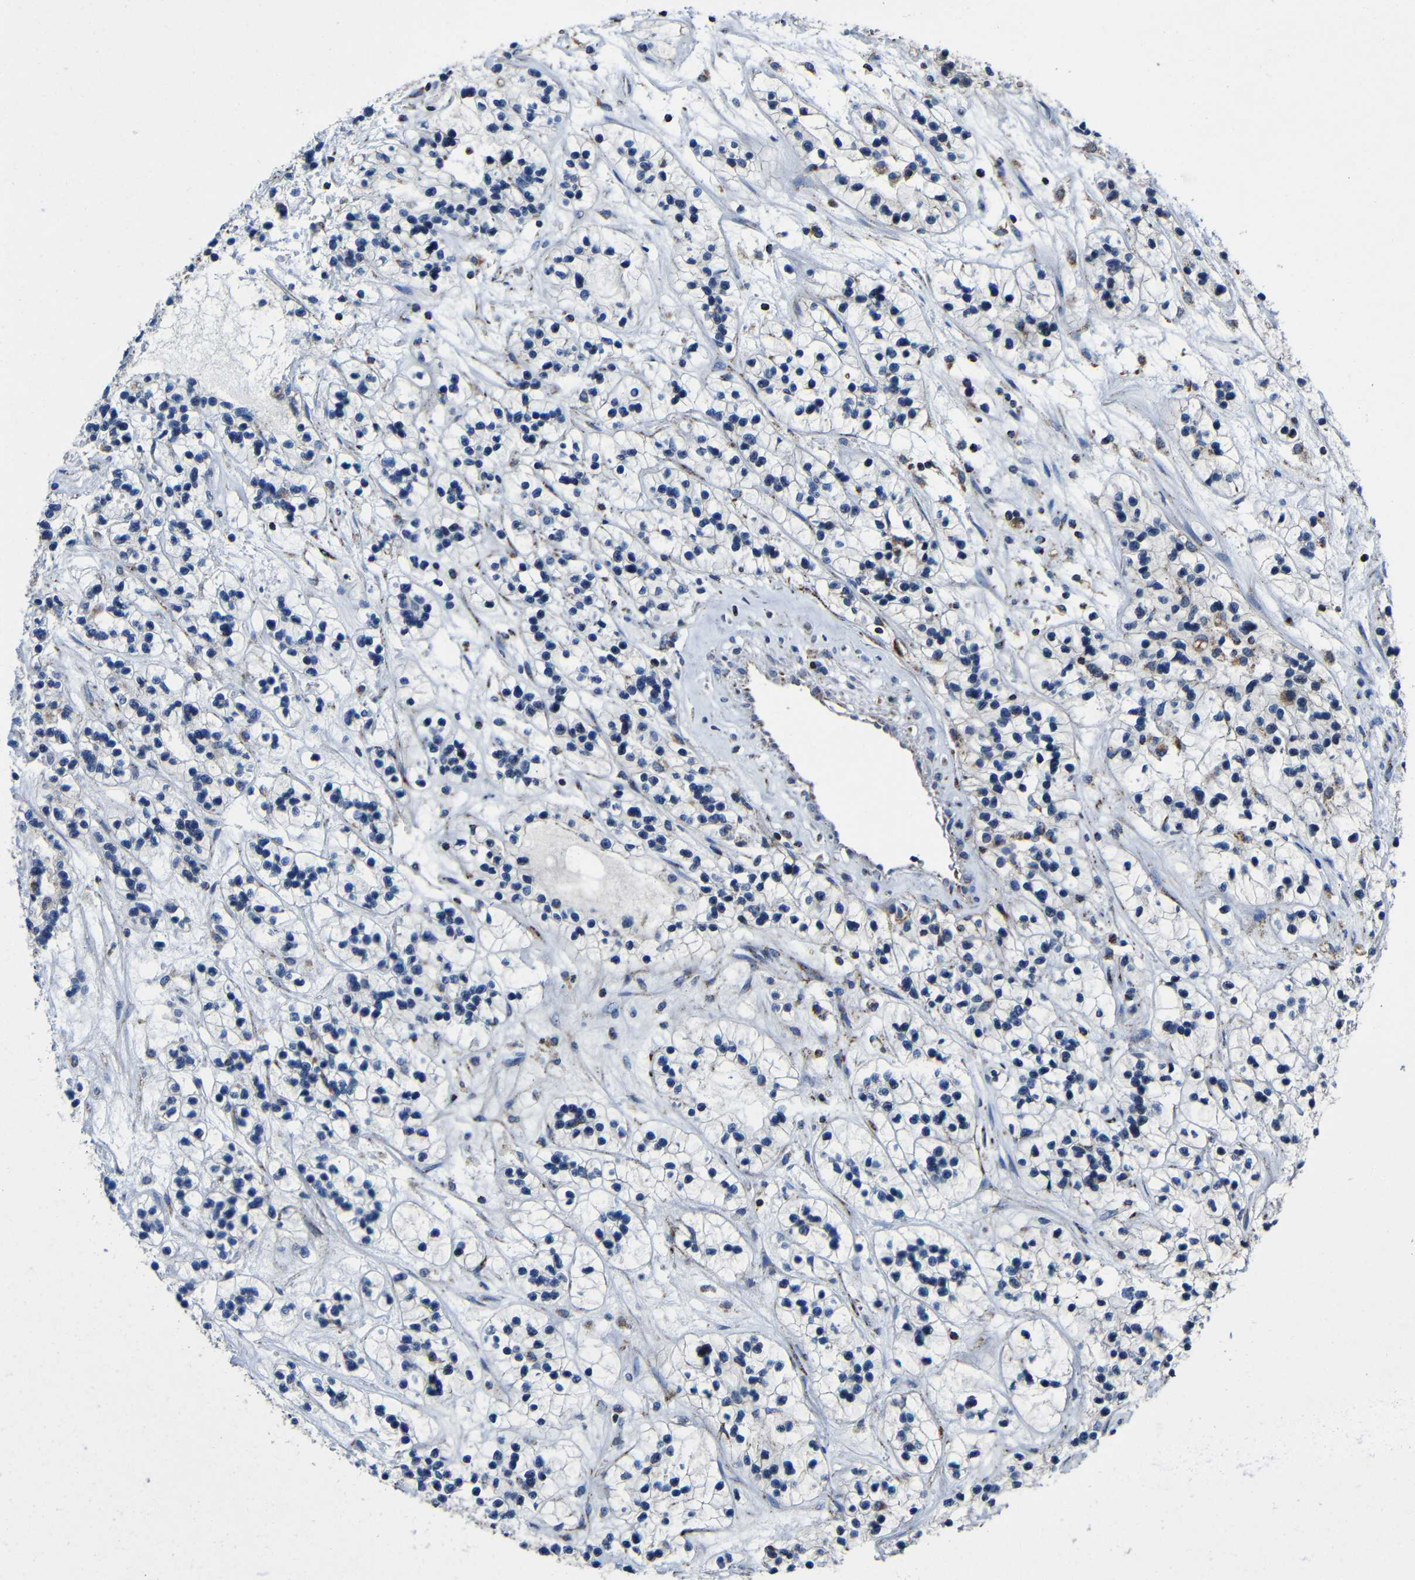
{"staining": {"intensity": "negative", "quantity": "none", "location": "none"}, "tissue": "renal cancer", "cell_type": "Tumor cells", "image_type": "cancer", "snomed": [{"axis": "morphology", "description": "Adenocarcinoma, NOS"}, {"axis": "topography", "description": "Kidney"}], "caption": "Renal cancer stained for a protein using immunohistochemistry shows no staining tumor cells.", "gene": "CA5B", "patient": {"sex": "female", "age": 57}}